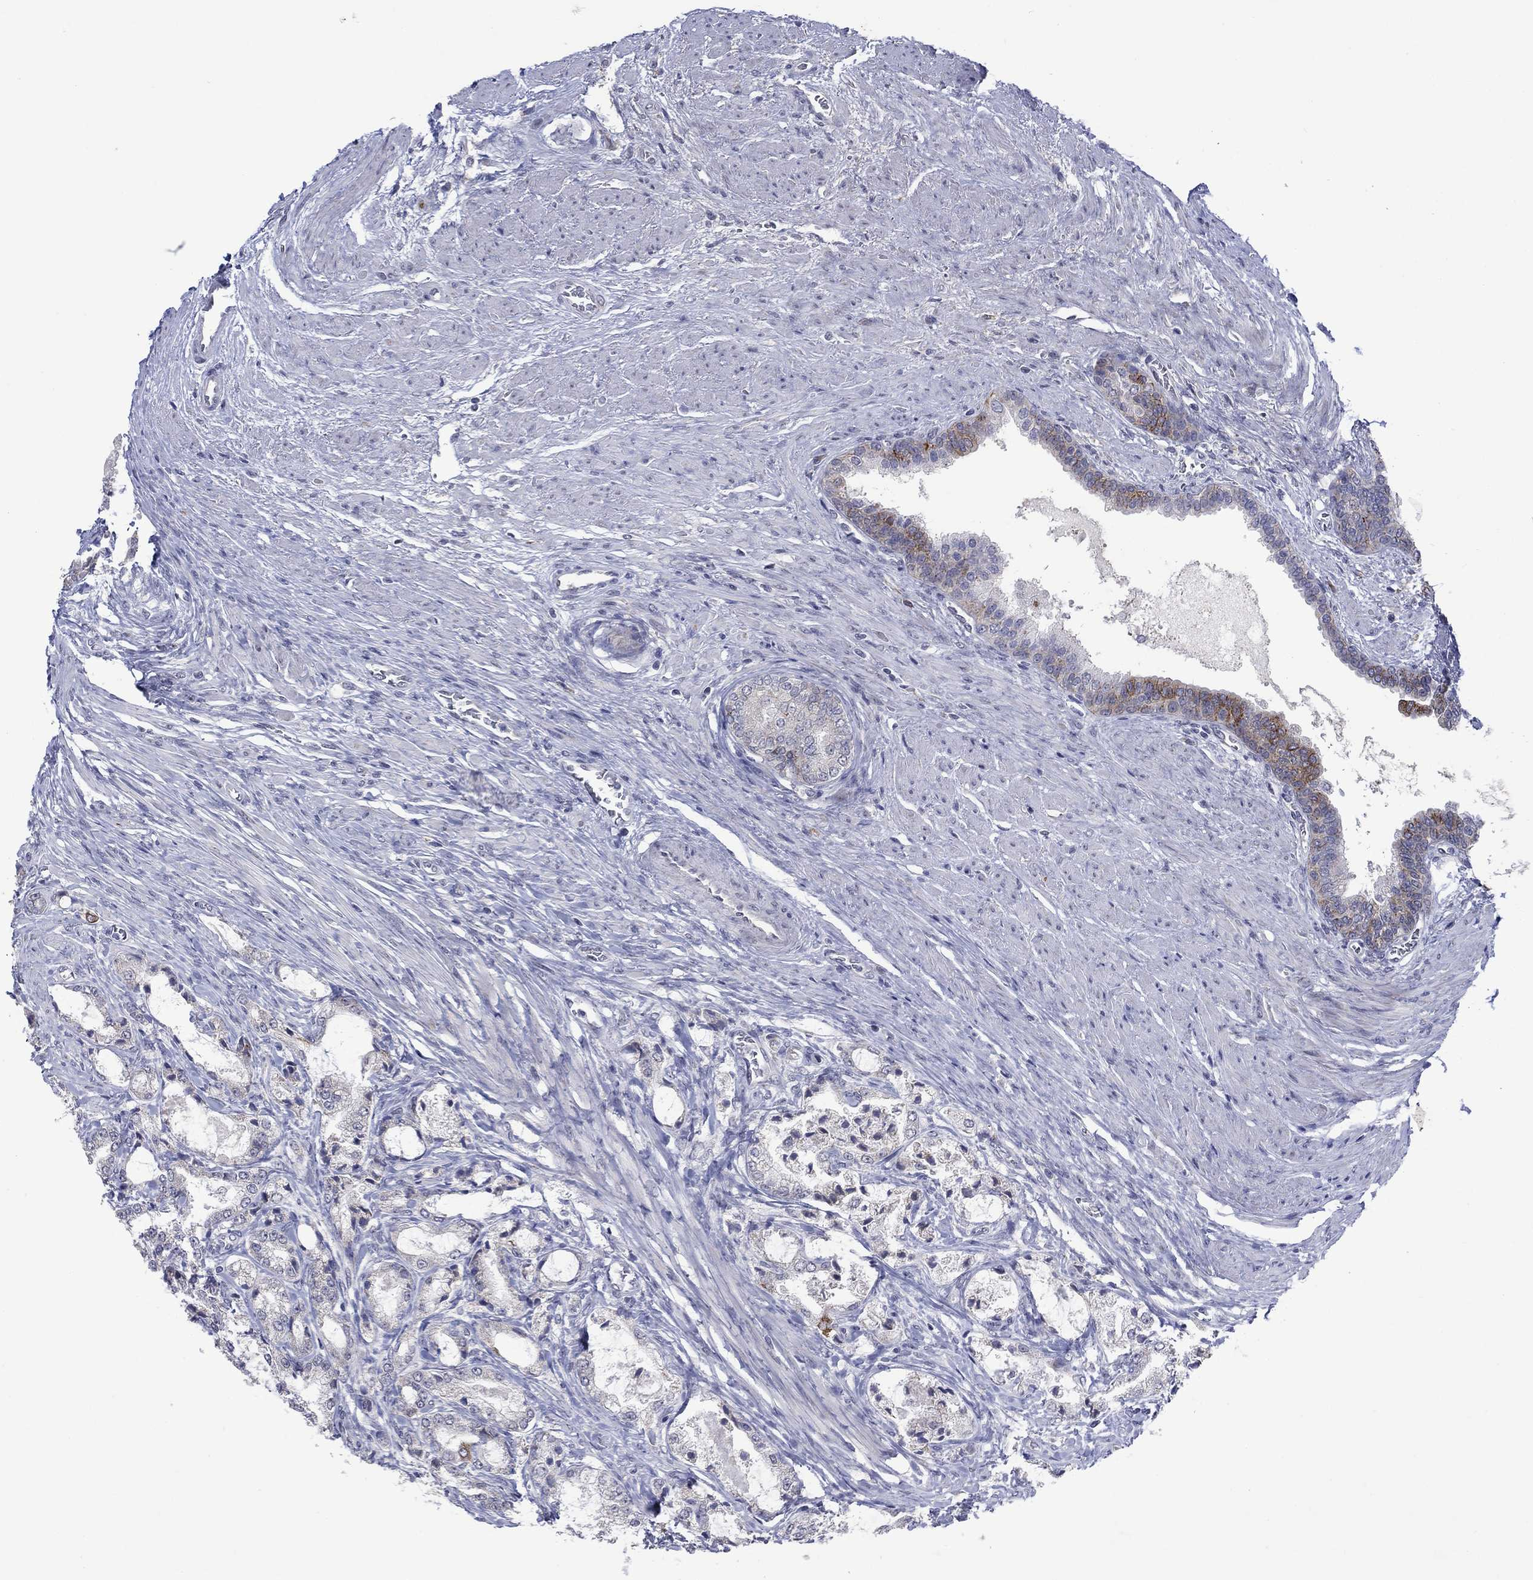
{"staining": {"intensity": "moderate", "quantity": "<25%", "location": "cytoplasmic/membranous"}, "tissue": "prostate cancer", "cell_type": "Tumor cells", "image_type": "cancer", "snomed": [{"axis": "morphology", "description": "Adenocarcinoma, NOS"}, {"axis": "topography", "description": "Prostate and seminal vesicle, NOS"}, {"axis": "topography", "description": "Prostate"}], "caption": "Protein analysis of prostate cancer tissue reveals moderate cytoplasmic/membranous staining in about <25% of tumor cells.", "gene": "SDC1", "patient": {"sex": "male", "age": 62}}